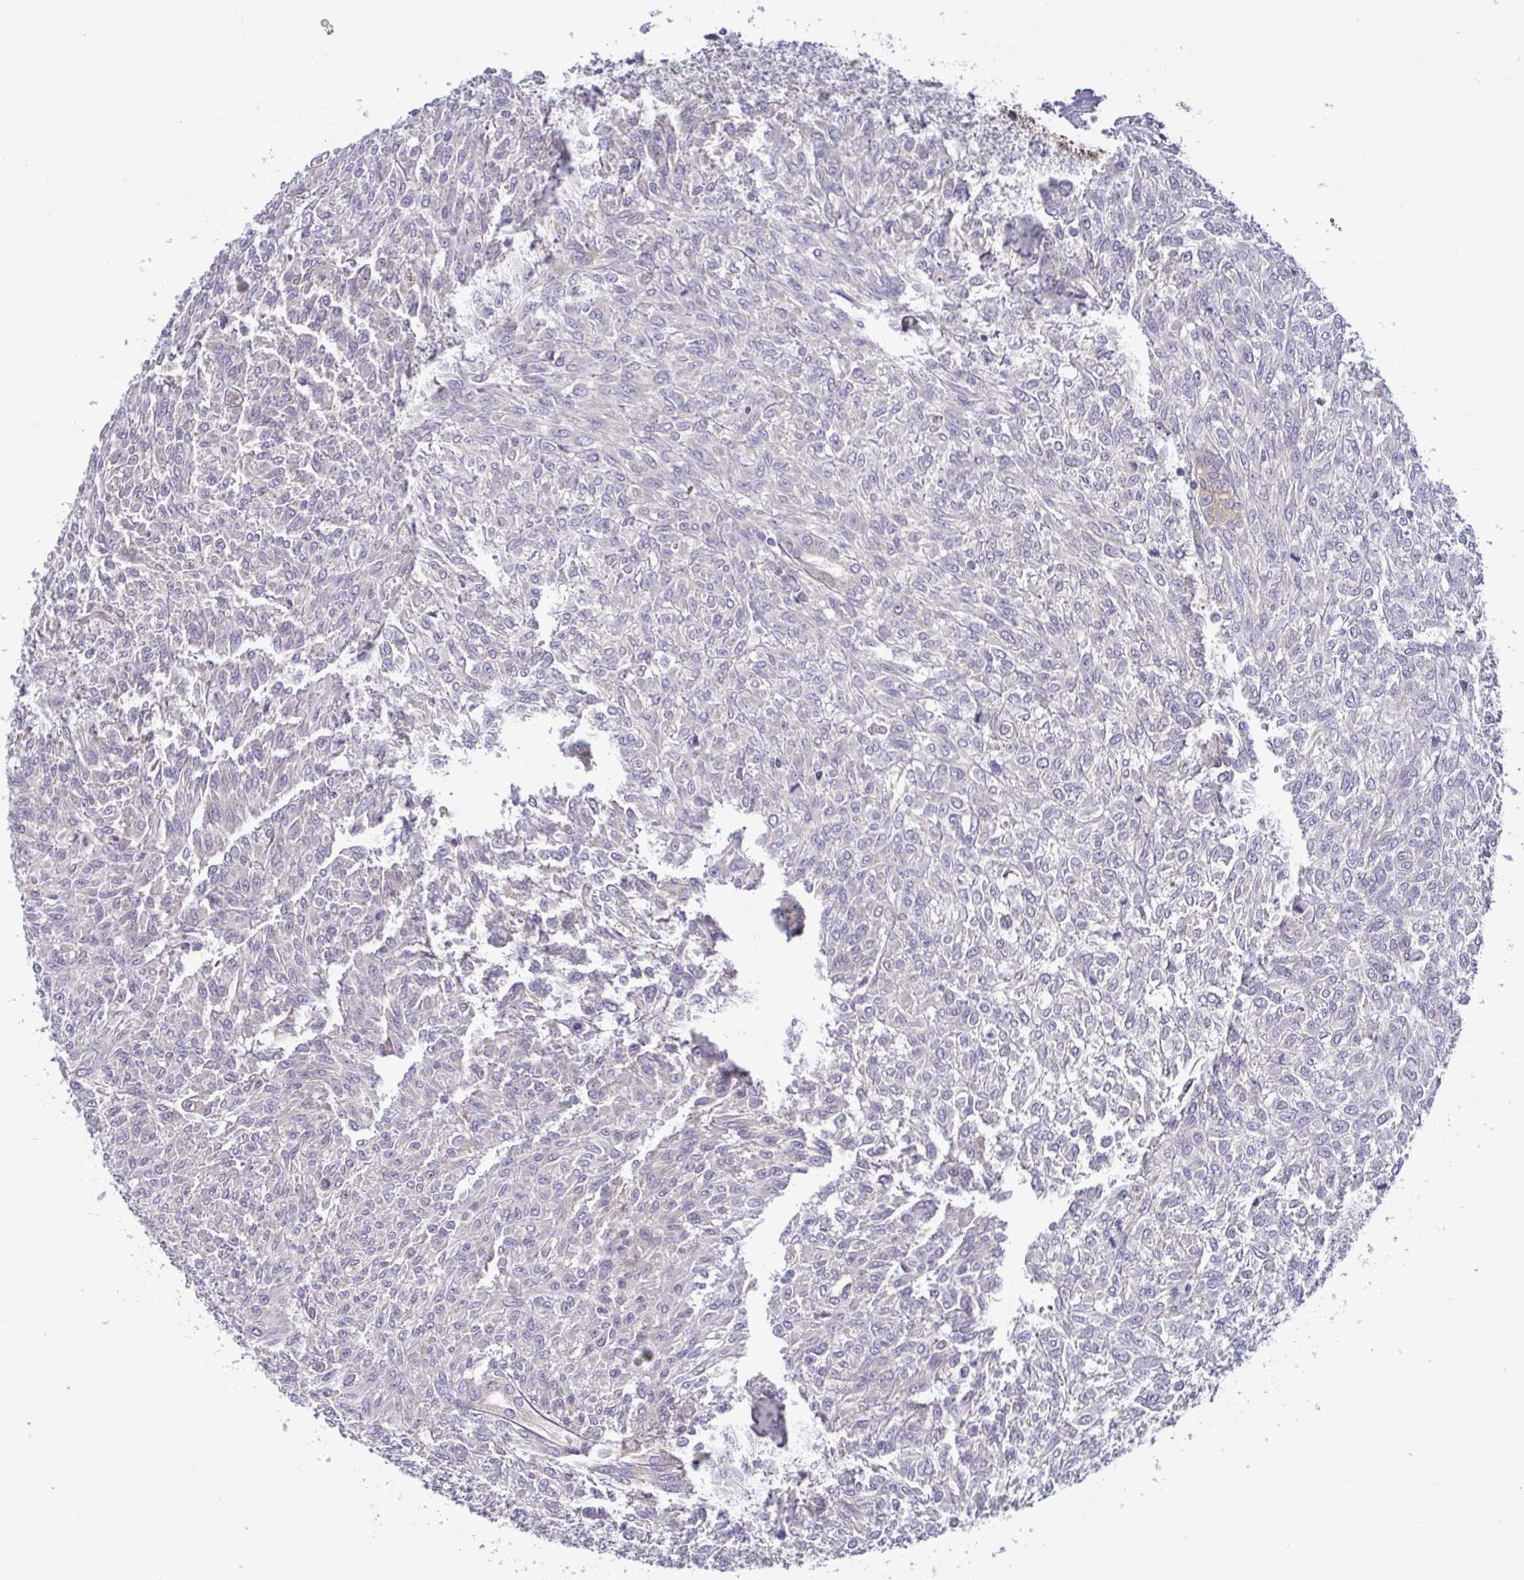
{"staining": {"intensity": "negative", "quantity": "none", "location": "none"}, "tissue": "renal cancer", "cell_type": "Tumor cells", "image_type": "cancer", "snomed": [{"axis": "morphology", "description": "Adenocarcinoma, NOS"}, {"axis": "topography", "description": "Kidney"}], "caption": "Image shows no protein expression in tumor cells of renal adenocarcinoma tissue. (Brightfield microscopy of DAB IHC at high magnification).", "gene": "LMF2", "patient": {"sex": "male", "age": 58}}